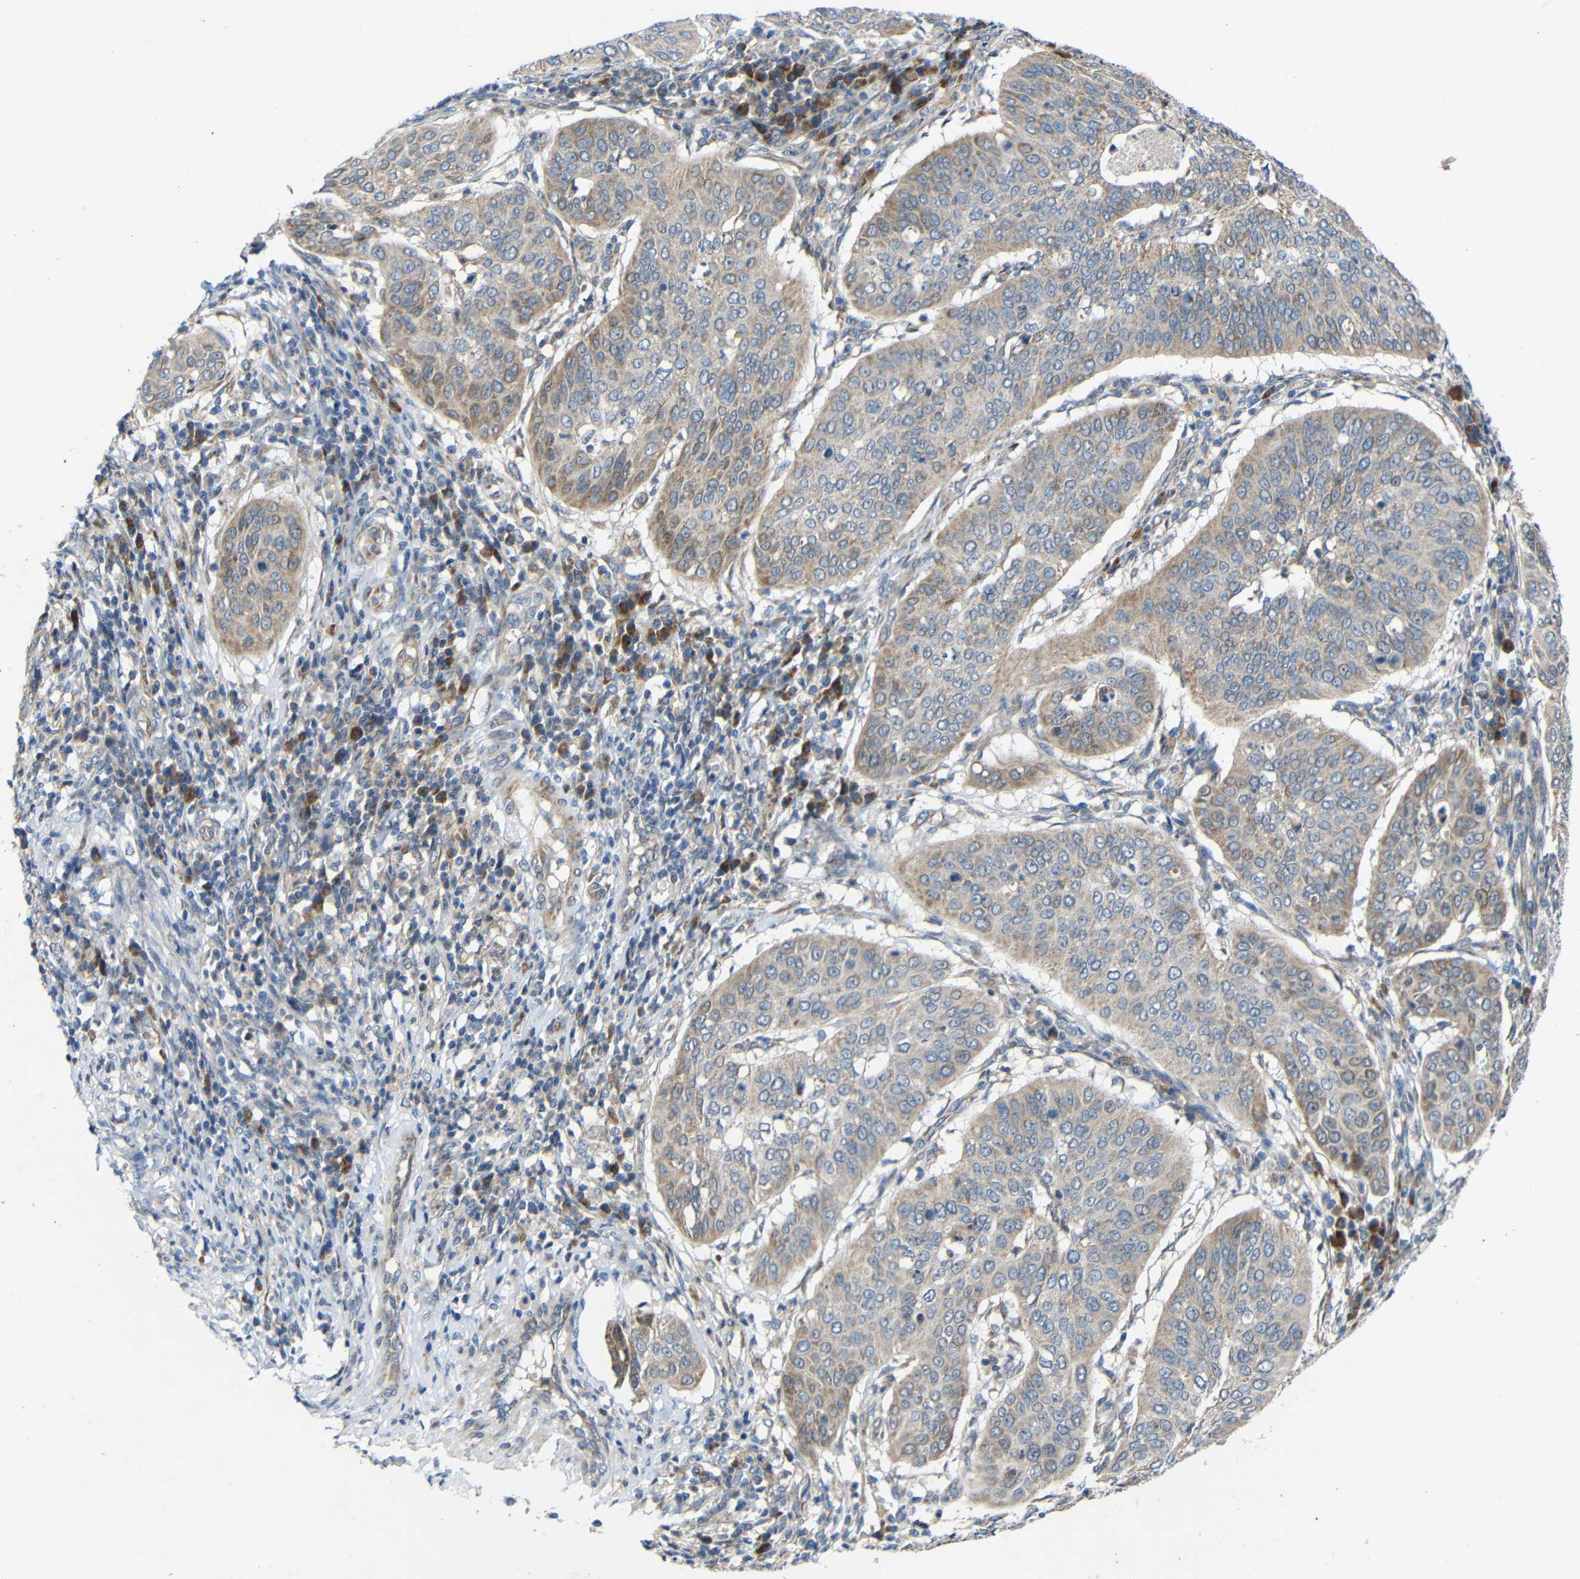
{"staining": {"intensity": "weak", "quantity": "25%-75%", "location": "cytoplasmic/membranous"}, "tissue": "cervical cancer", "cell_type": "Tumor cells", "image_type": "cancer", "snomed": [{"axis": "morphology", "description": "Normal tissue, NOS"}, {"axis": "morphology", "description": "Squamous cell carcinoma, NOS"}, {"axis": "topography", "description": "Cervix"}], "caption": "Squamous cell carcinoma (cervical) stained with DAB (3,3'-diaminobenzidine) immunohistochemistry demonstrates low levels of weak cytoplasmic/membranous staining in about 25%-75% of tumor cells. The staining was performed using DAB, with brown indicating positive protein expression. Nuclei are stained blue with hematoxylin.", "gene": "TMEM25", "patient": {"sex": "female", "age": 39}}